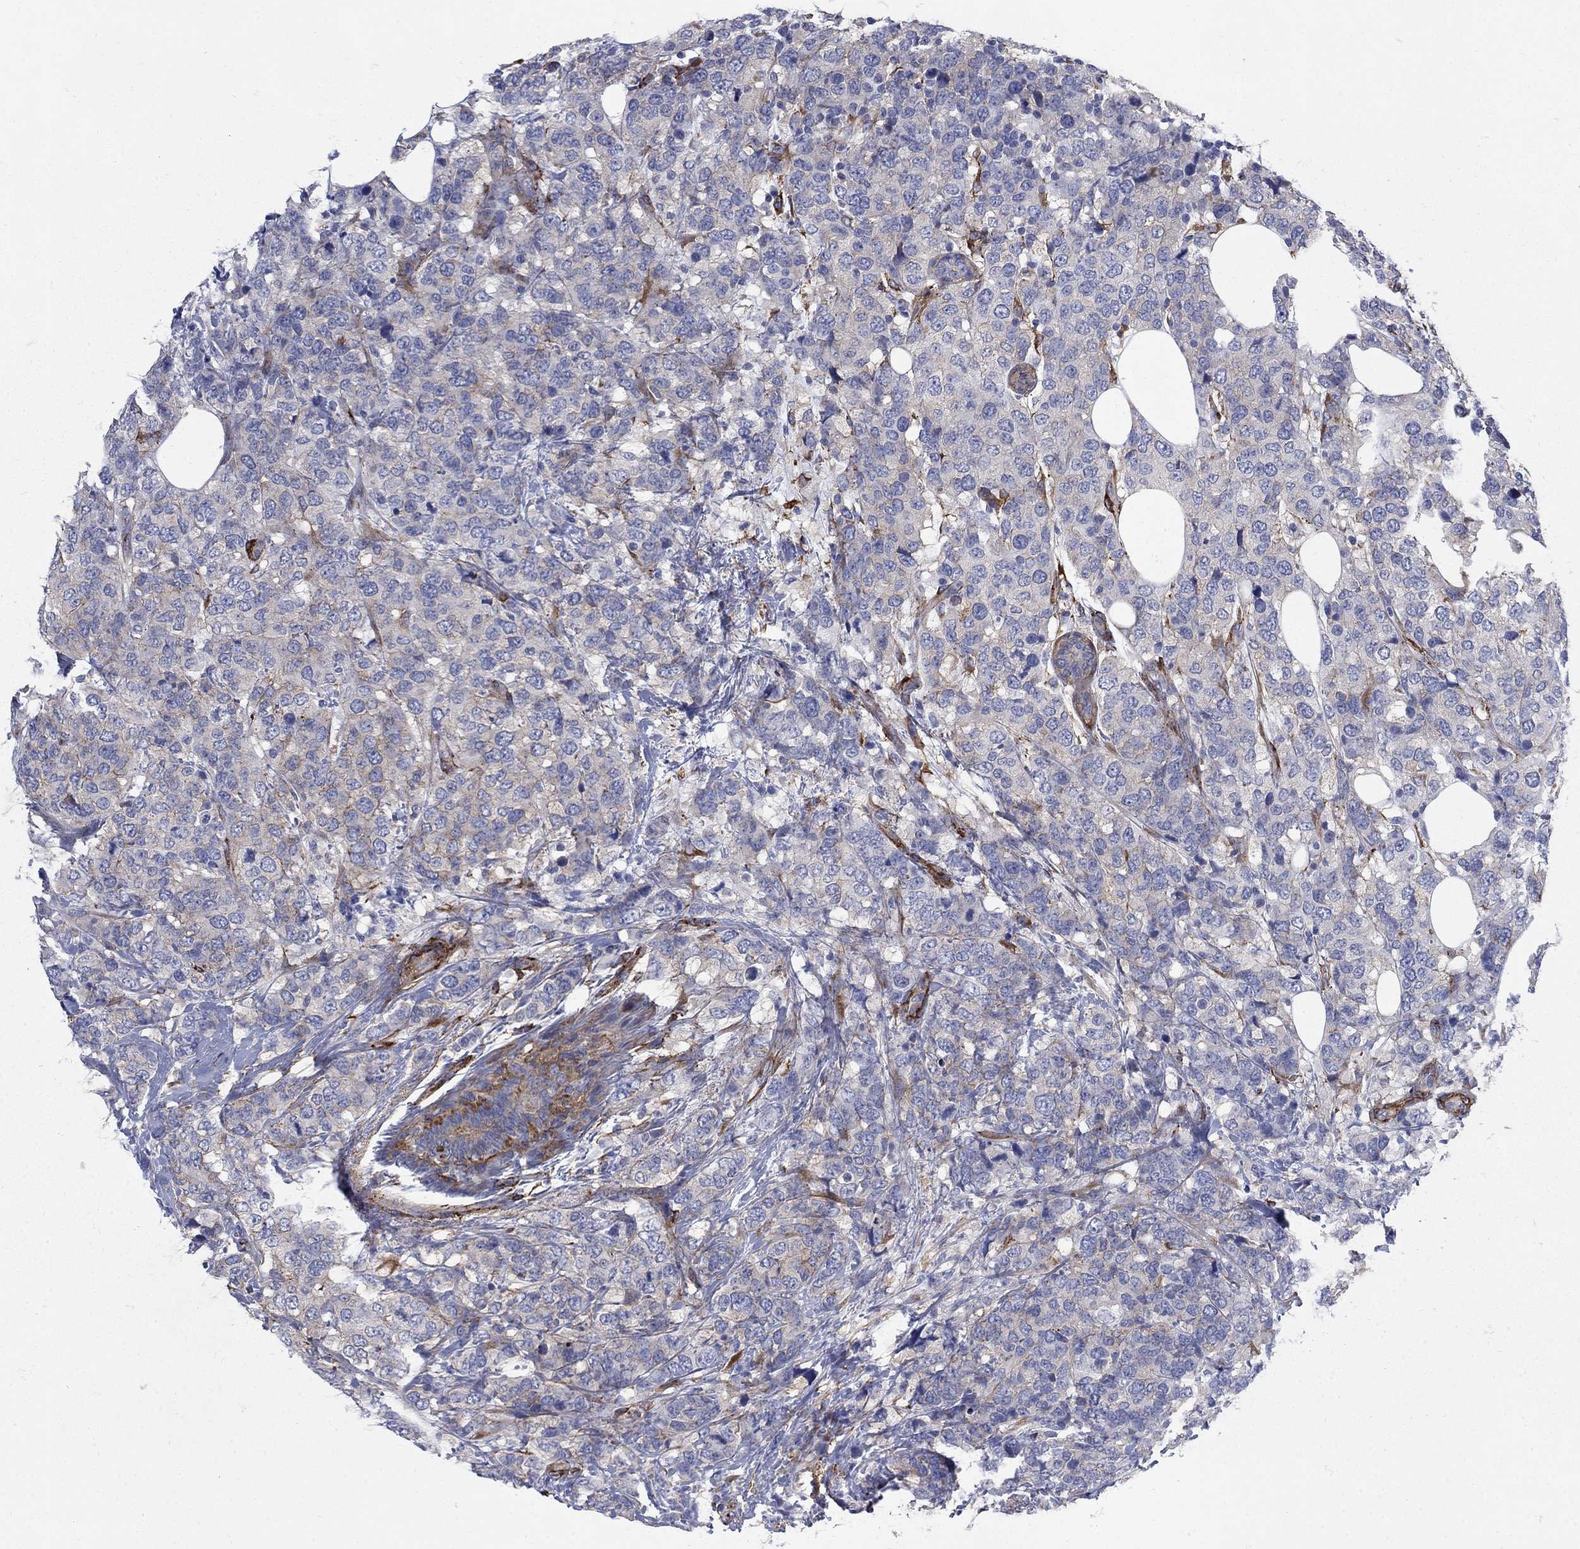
{"staining": {"intensity": "moderate", "quantity": "<25%", "location": "cytoplasmic/membranous"}, "tissue": "breast cancer", "cell_type": "Tumor cells", "image_type": "cancer", "snomed": [{"axis": "morphology", "description": "Lobular carcinoma"}, {"axis": "topography", "description": "Breast"}], "caption": "Human breast cancer (lobular carcinoma) stained for a protein (brown) exhibits moderate cytoplasmic/membranous positive positivity in about <25% of tumor cells.", "gene": "SEPTIN8", "patient": {"sex": "female", "age": 59}}